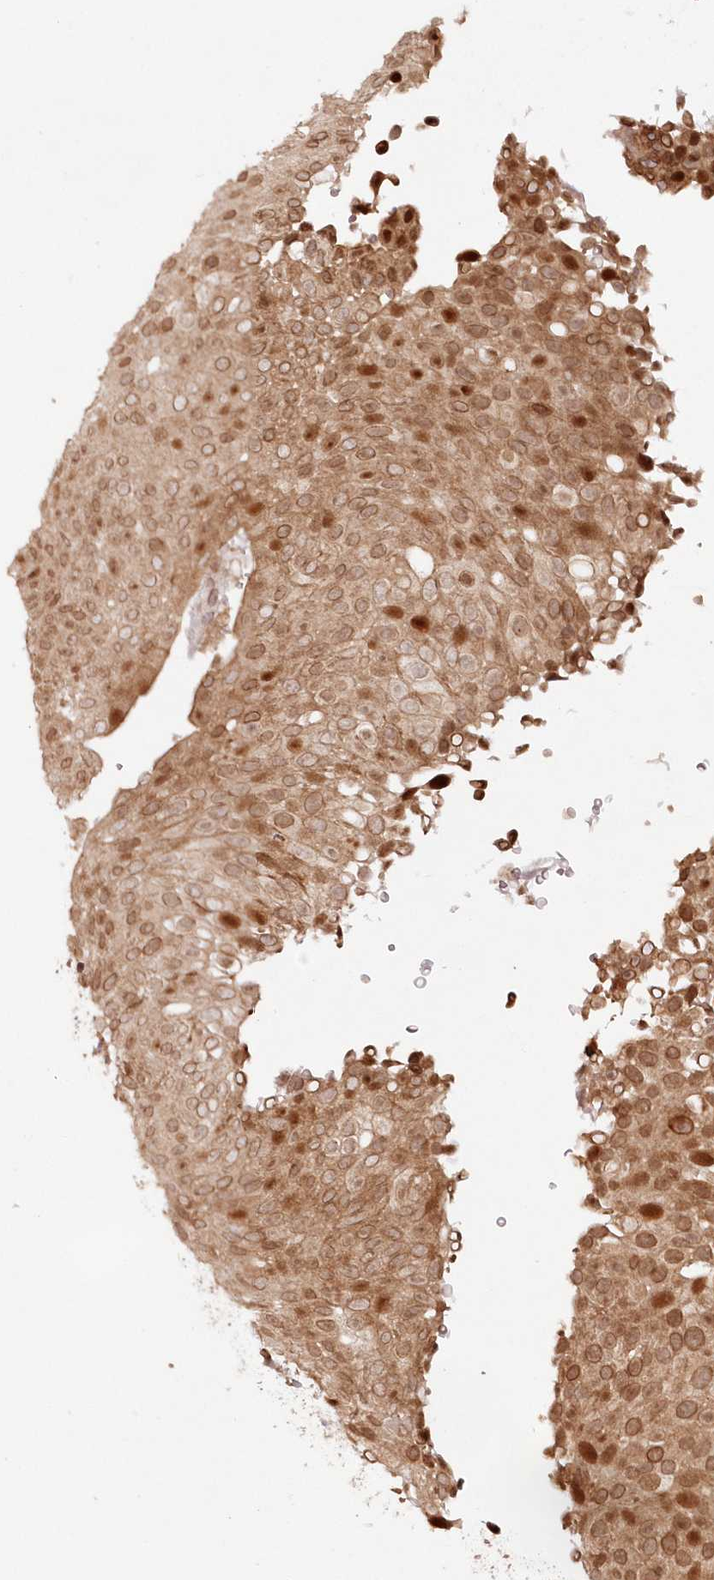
{"staining": {"intensity": "moderate", "quantity": ">75%", "location": "cytoplasmic/membranous,nuclear"}, "tissue": "urothelial cancer", "cell_type": "Tumor cells", "image_type": "cancer", "snomed": [{"axis": "morphology", "description": "Urothelial carcinoma, Low grade"}, {"axis": "topography", "description": "Urinary bladder"}], "caption": "A high-resolution micrograph shows IHC staining of urothelial carcinoma (low-grade), which shows moderate cytoplasmic/membranous and nuclear positivity in about >75% of tumor cells.", "gene": "TOGARAM2", "patient": {"sex": "male", "age": 78}}